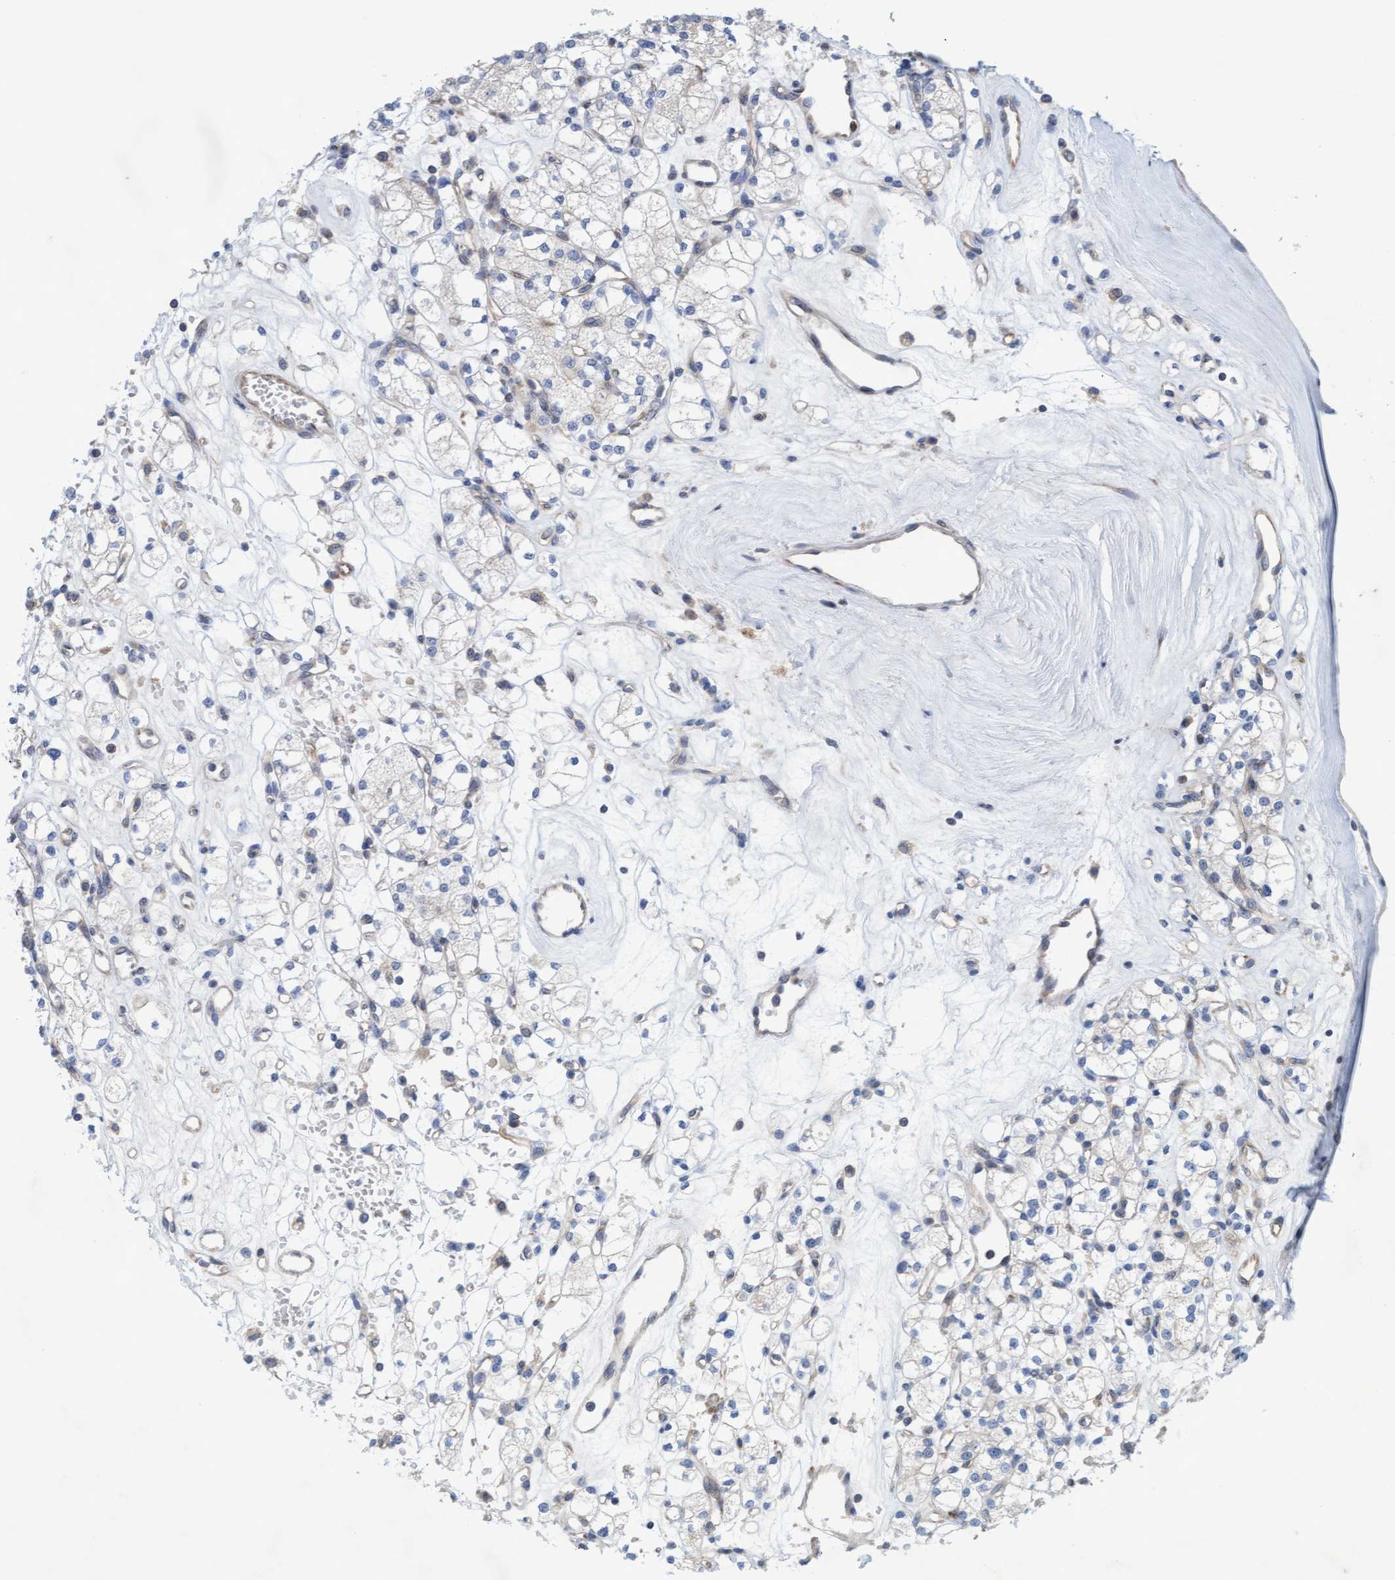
{"staining": {"intensity": "negative", "quantity": "none", "location": "none"}, "tissue": "renal cancer", "cell_type": "Tumor cells", "image_type": "cancer", "snomed": [{"axis": "morphology", "description": "Adenocarcinoma, NOS"}, {"axis": "topography", "description": "Kidney"}], "caption": "Immunohistochemistry of renal adenocarcinoma shows no expression in tumor cells. (DAB (3,3'-diaminobenzidine) IHC with hematoxylin counter stain).", "gene": "SLC28A3", "patient": {"sex": "male", "age": 77}}